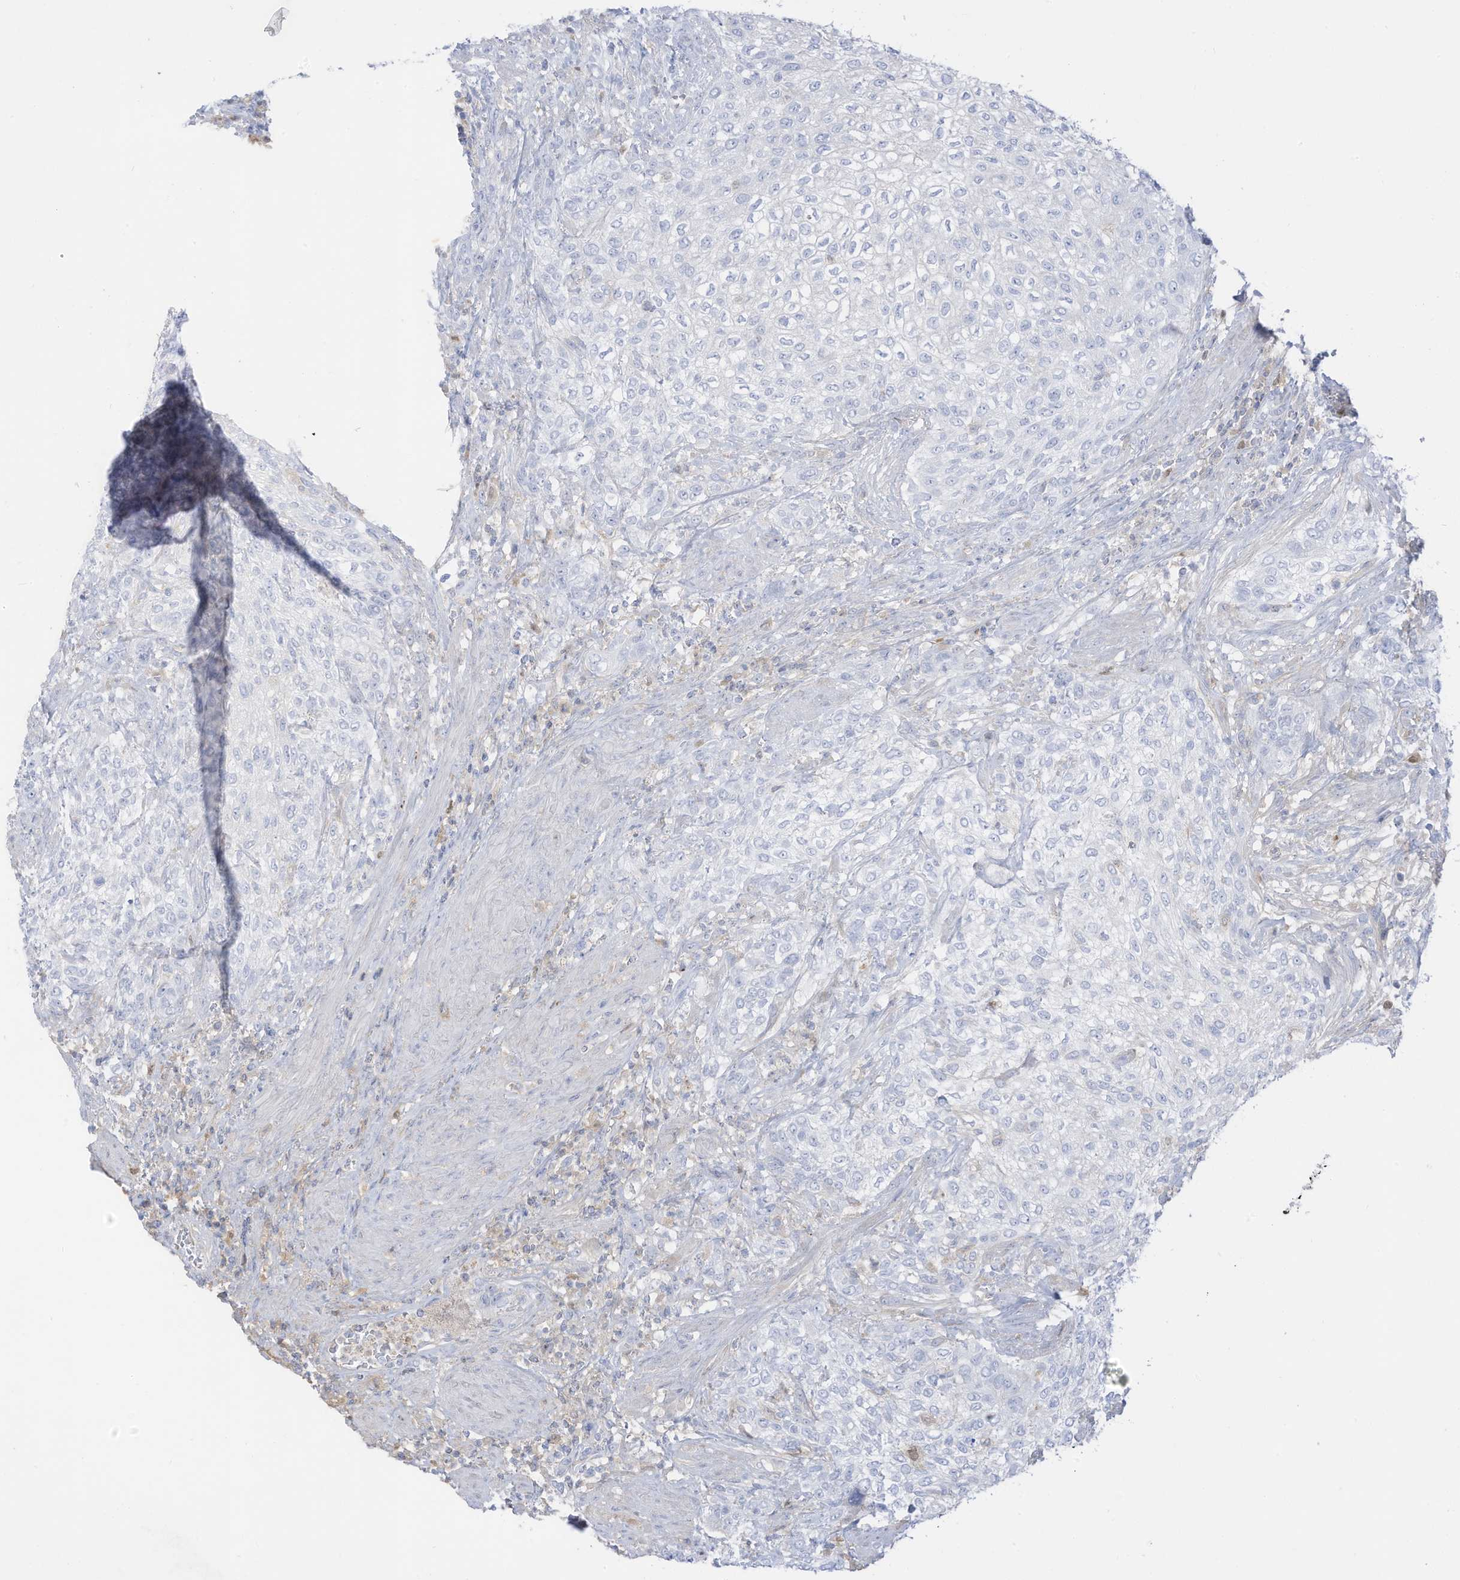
{"staining": {"intensity": "negative", "quantity": "none", "location": "none"}, "tissue": "urothelial cancer", "cell_type": "Tumor cells", "image_type": "cancer", "snomed": [{"axis": "morphology", "description": "Urothelial carcinoma, High grade"}, {"axis": "topography", "description": "Urinary bladder"}], "caption": "This is a micrograph of IHC staining of urothelial cancer, which shows no staining in tumor cells. Brightfield microscopy of immunohistochemistry stained with DAB (brown) and hematoxylin (blue), captured at high magnification.", "gene": "HSD17B13", "patient": {"sex": "male", "age": 35}}